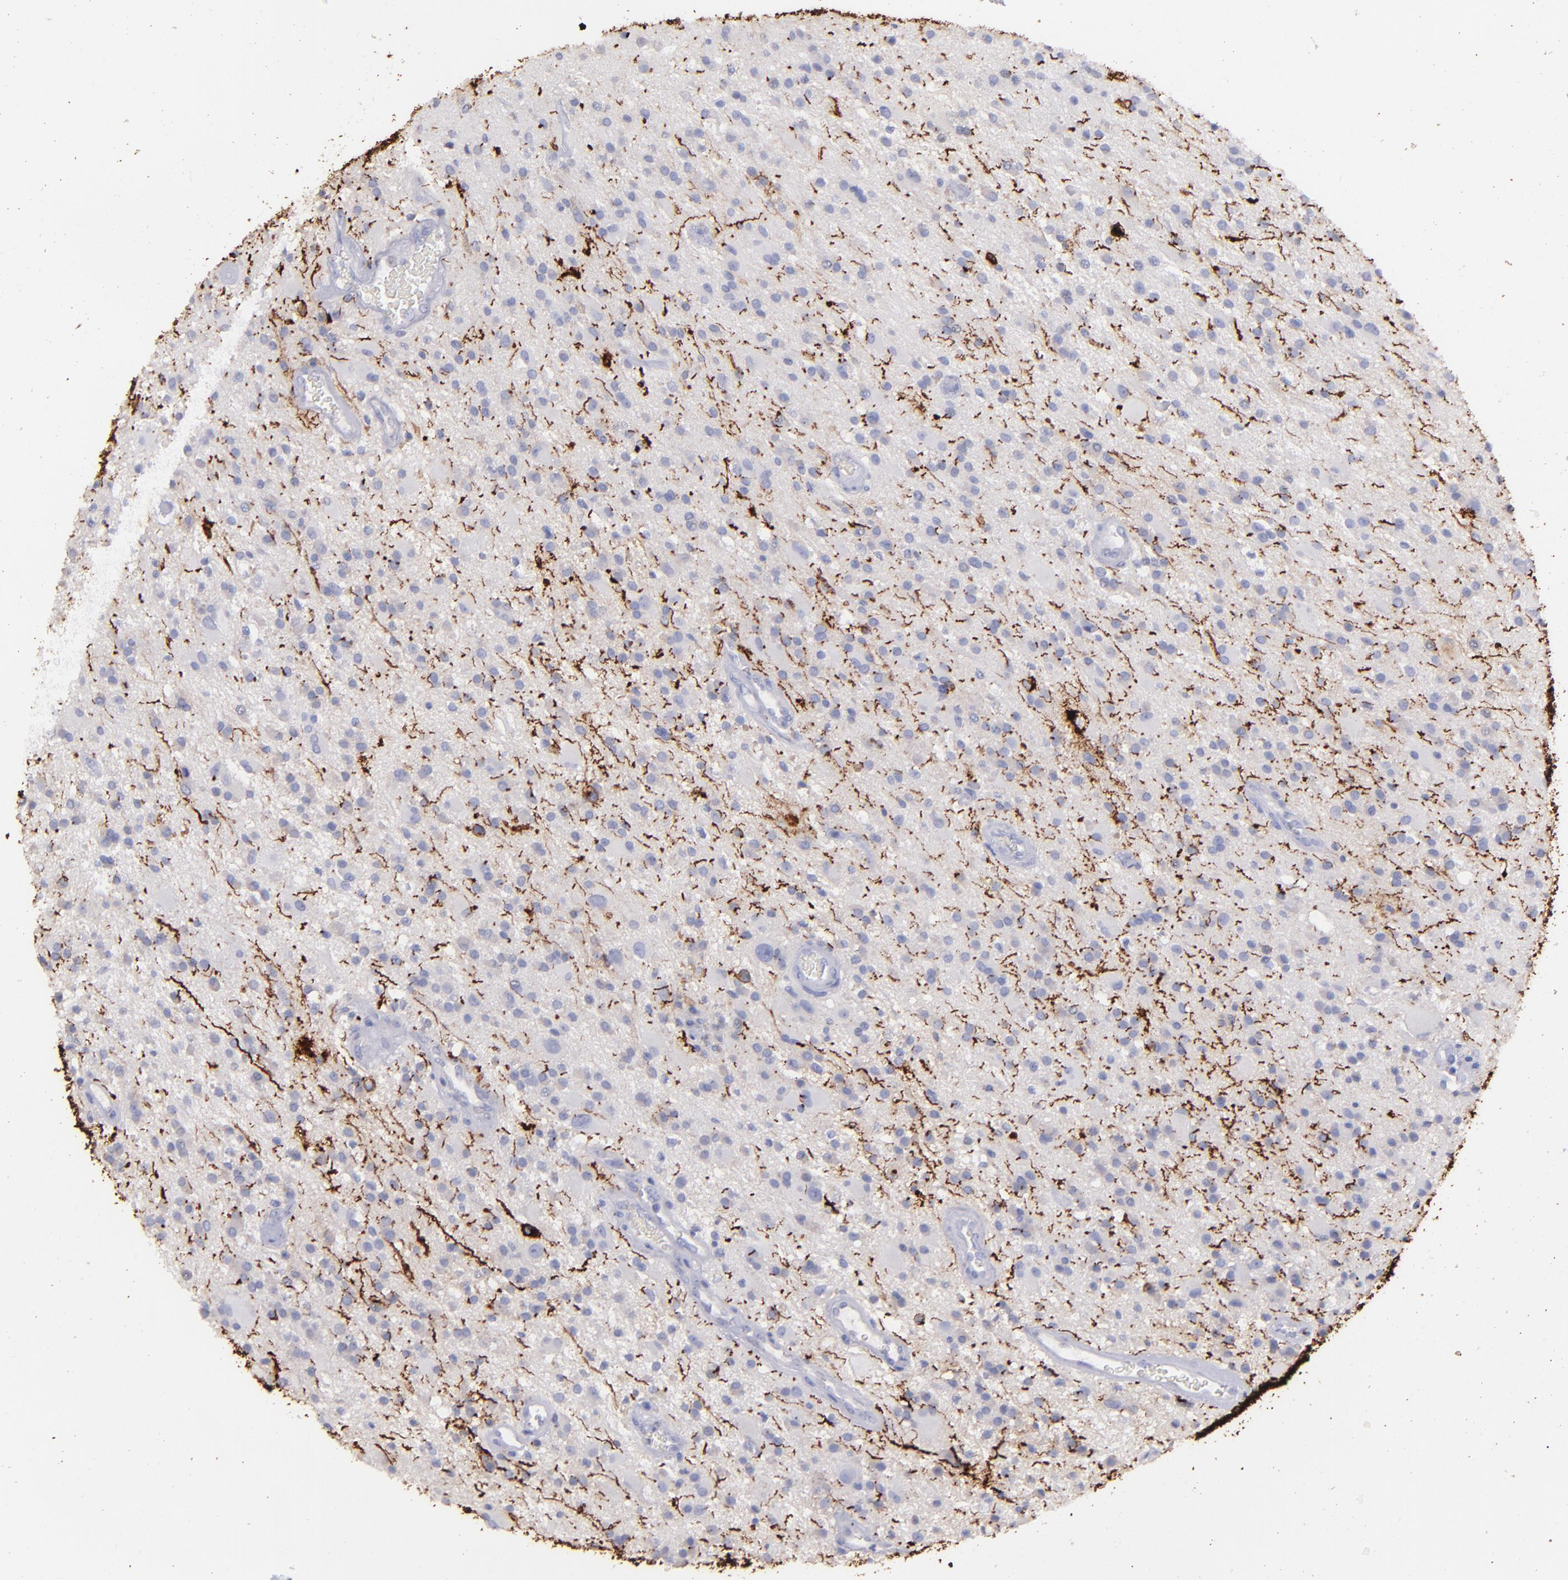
{"staining": {"intensity": "negative", "quantity": ">75%", "location": "cytoplasmic/membranous"}, "tissue": "glioma", "cell_type": "Tumor cells", "image_type": "cancer", "snomed": [{"axis": "morphology", "description": "Glioma, malignant, Low grade"}, {"axis": "topography", "description": "Brain"}], "caption": "Tumor cells are negative for protein expression in human low-grade glioma (malignant).", "gene": "SNAP25", "patient": {"sex": "male", "age": 58}}